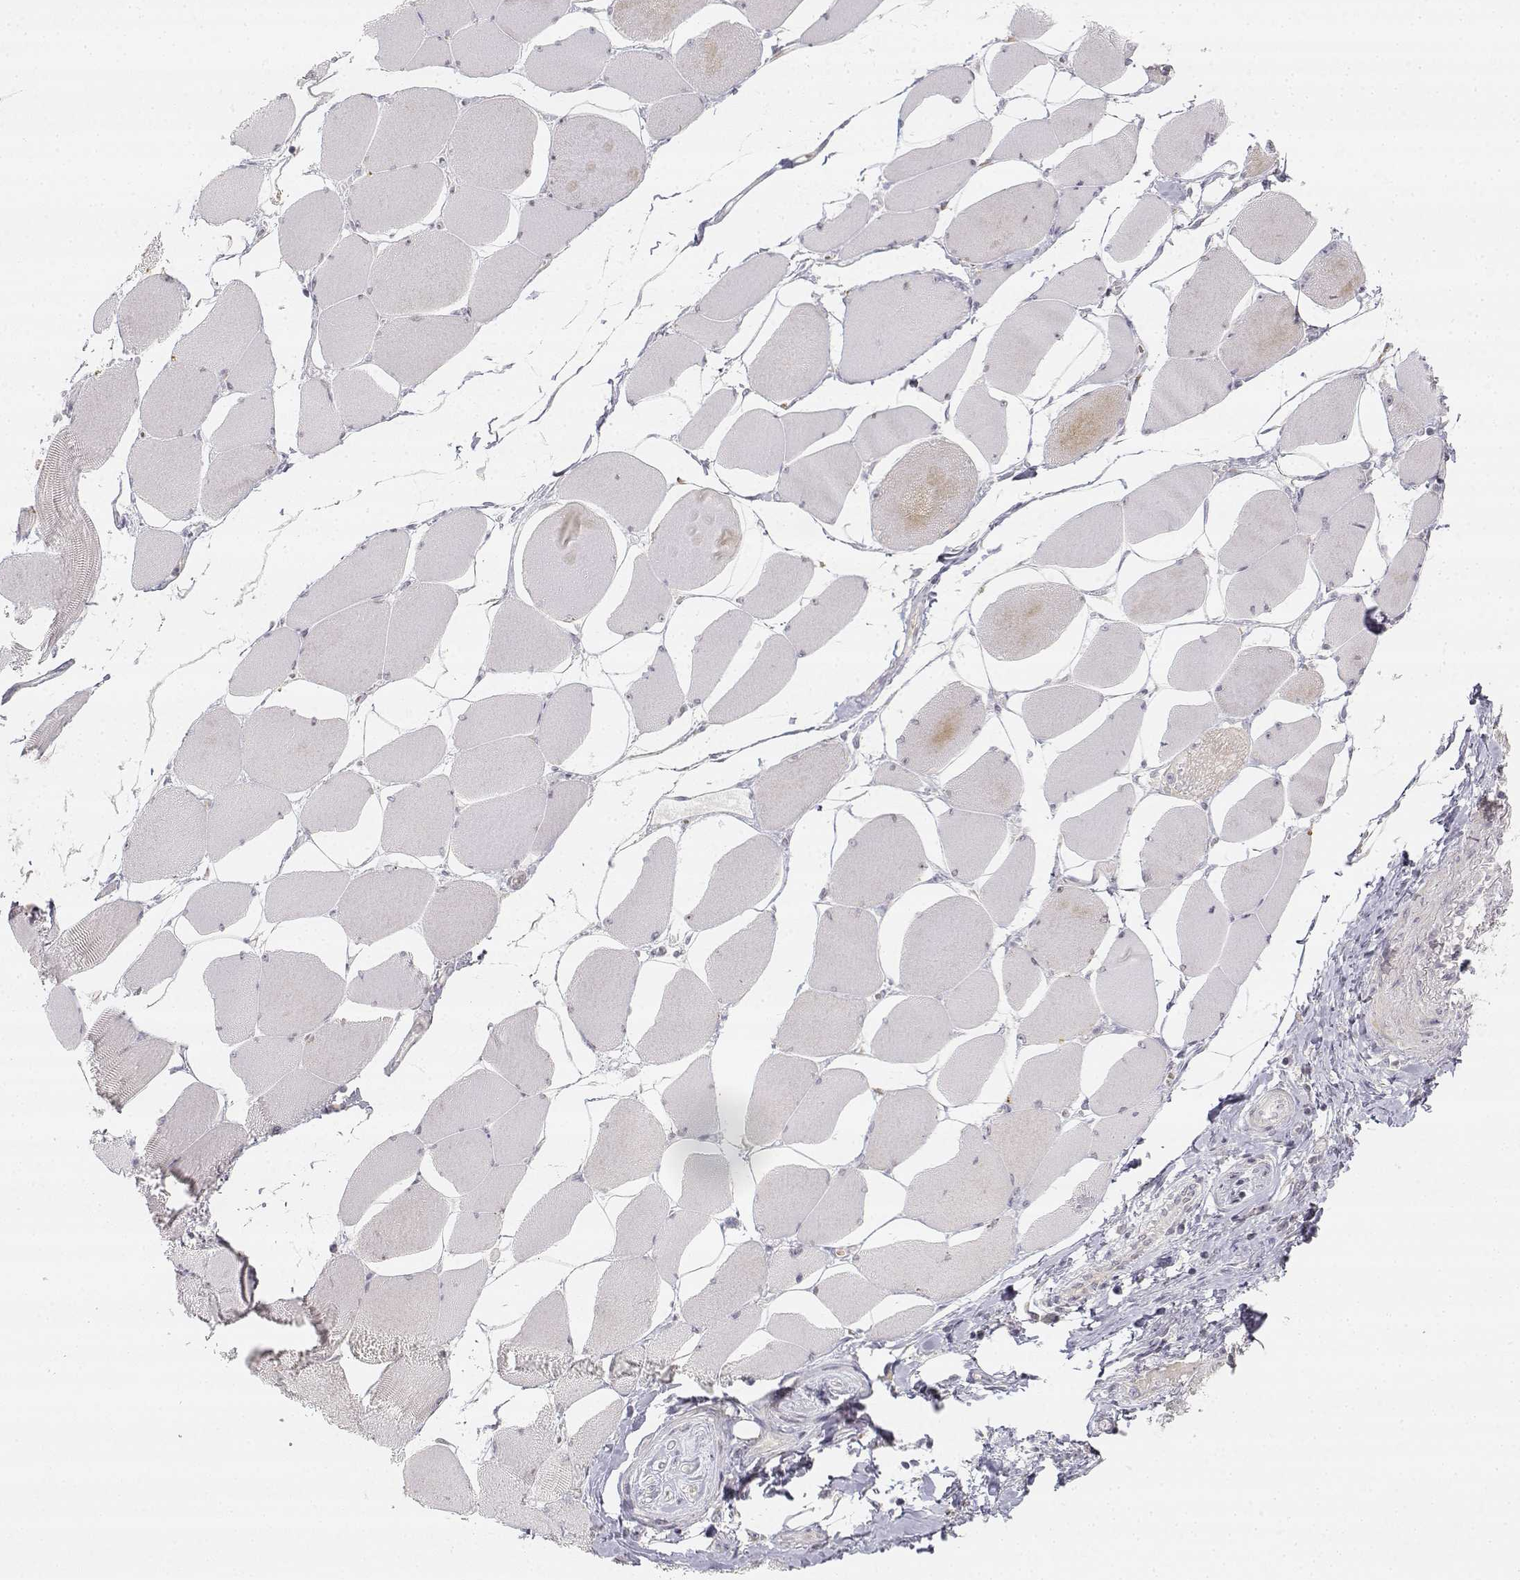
{"staining": {"intensity": "negative", "quantity": "none", "location": "none"}, "tissue": "skeletal muscle", "cell_type": "Myocytes", "image_type": "normal", "snomed": [{"axis": "morphology", "description": "Normal tissue, NOS"}, {"axis": "topography", "description": "Skeletal muscle"}], "caption": "An image of skeletal muscle stained for a protein displays no brown staining in myocytes.", "gene": "GLIPR1L2", "patient": {"sex": "female", "age": 75}}